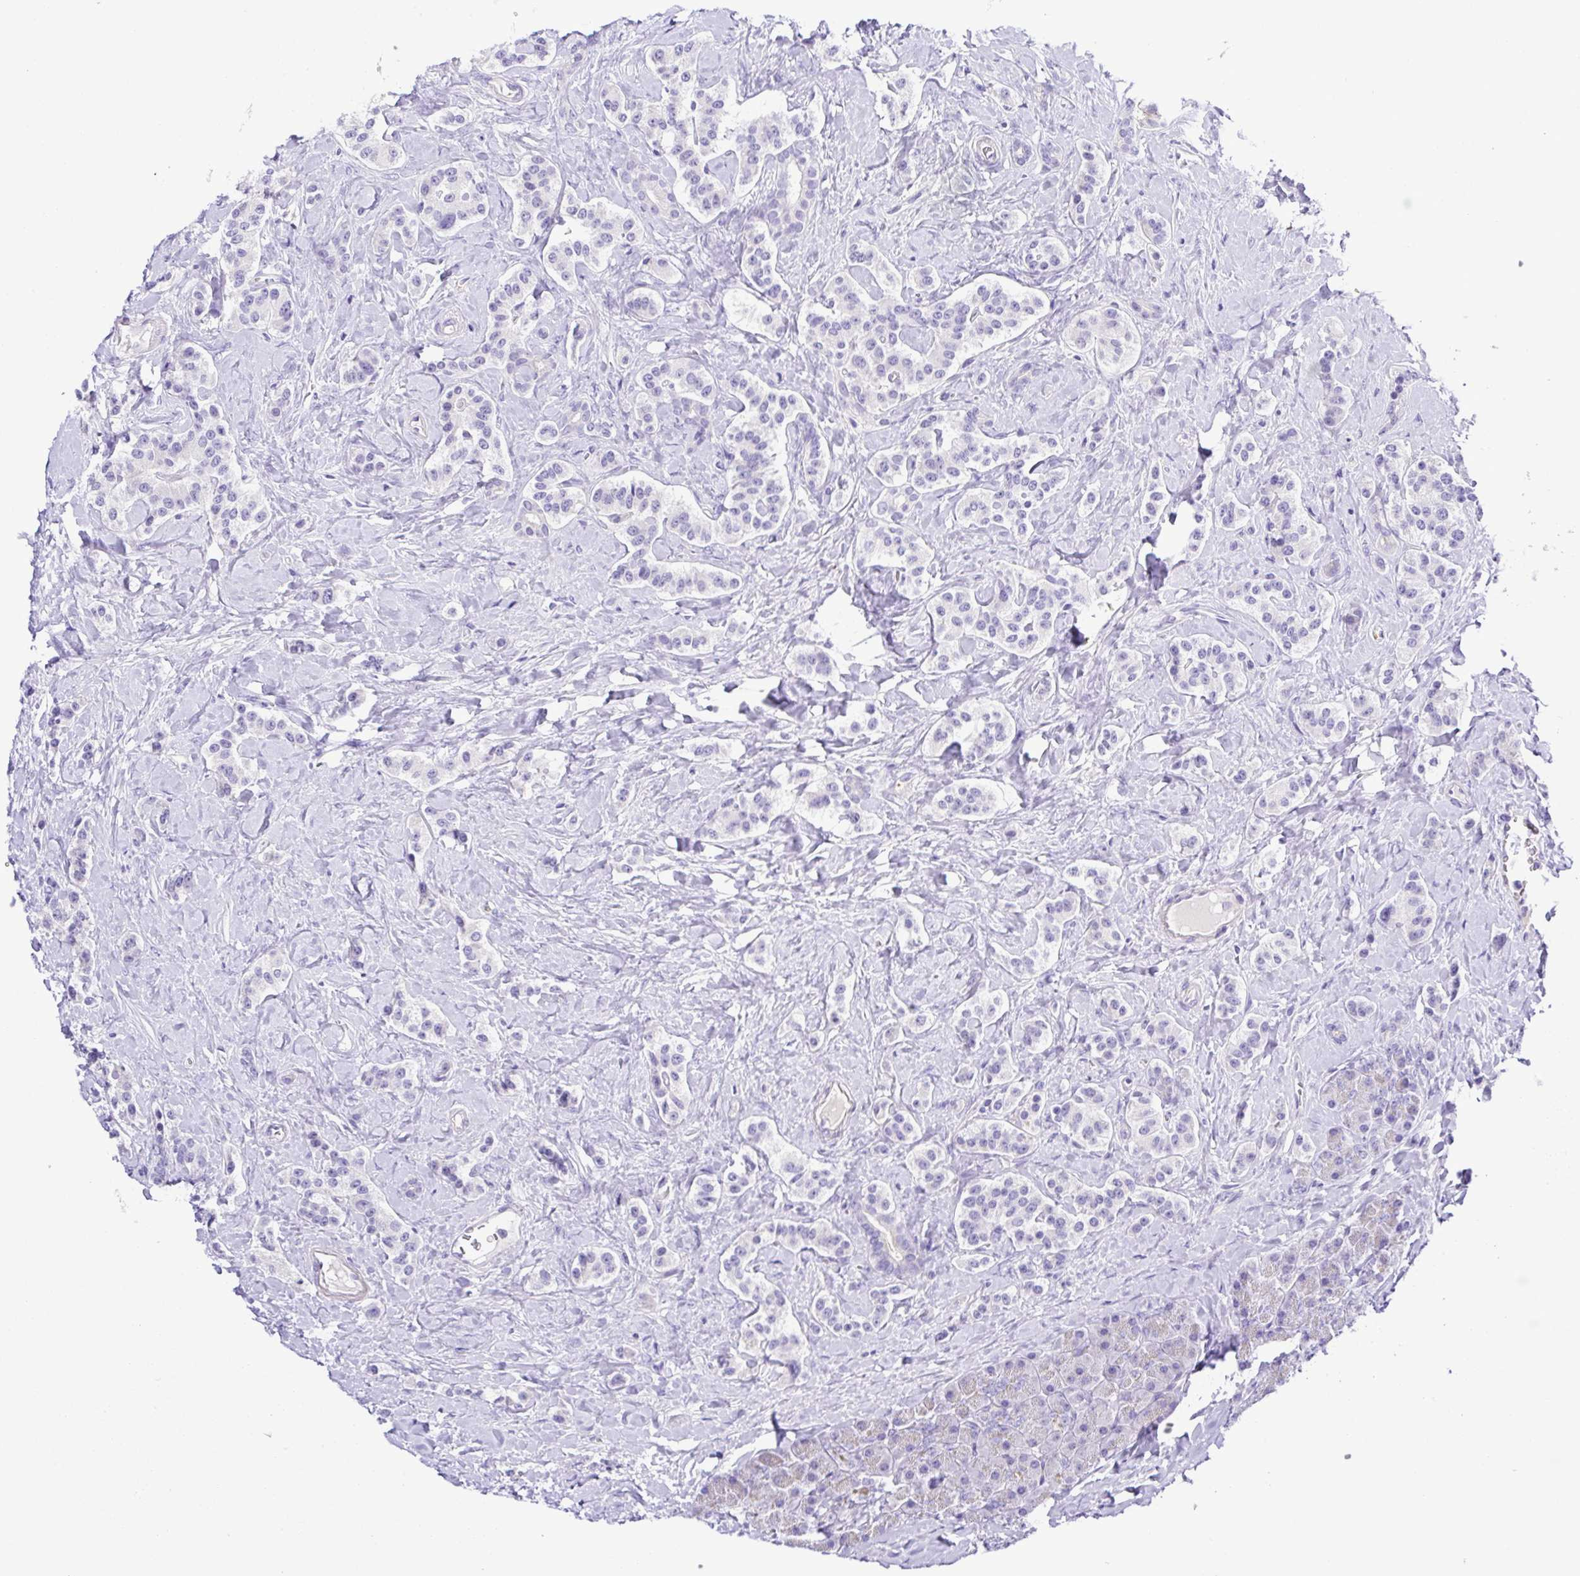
{"staining": {"intensity": "negative", "quantity": "none", "location": "none"}, "tissue": "carcinoid", "cell_type": "Tumor cells", "image_type": "cancer", "snomed": [{"axis": "morphology", "description": "Normal tissue, NOS"}, {"axis": "morphology", "description": "Carcinoid, malignant, NOS"}, {"axis": "topography", "description": "Pancreas"}], "caption": "Micrograph shows no protein staining in tumor cells of carcinoid tissue.", "gene": "GABBR2", "patient": {"sex": "male", "age": 36}}